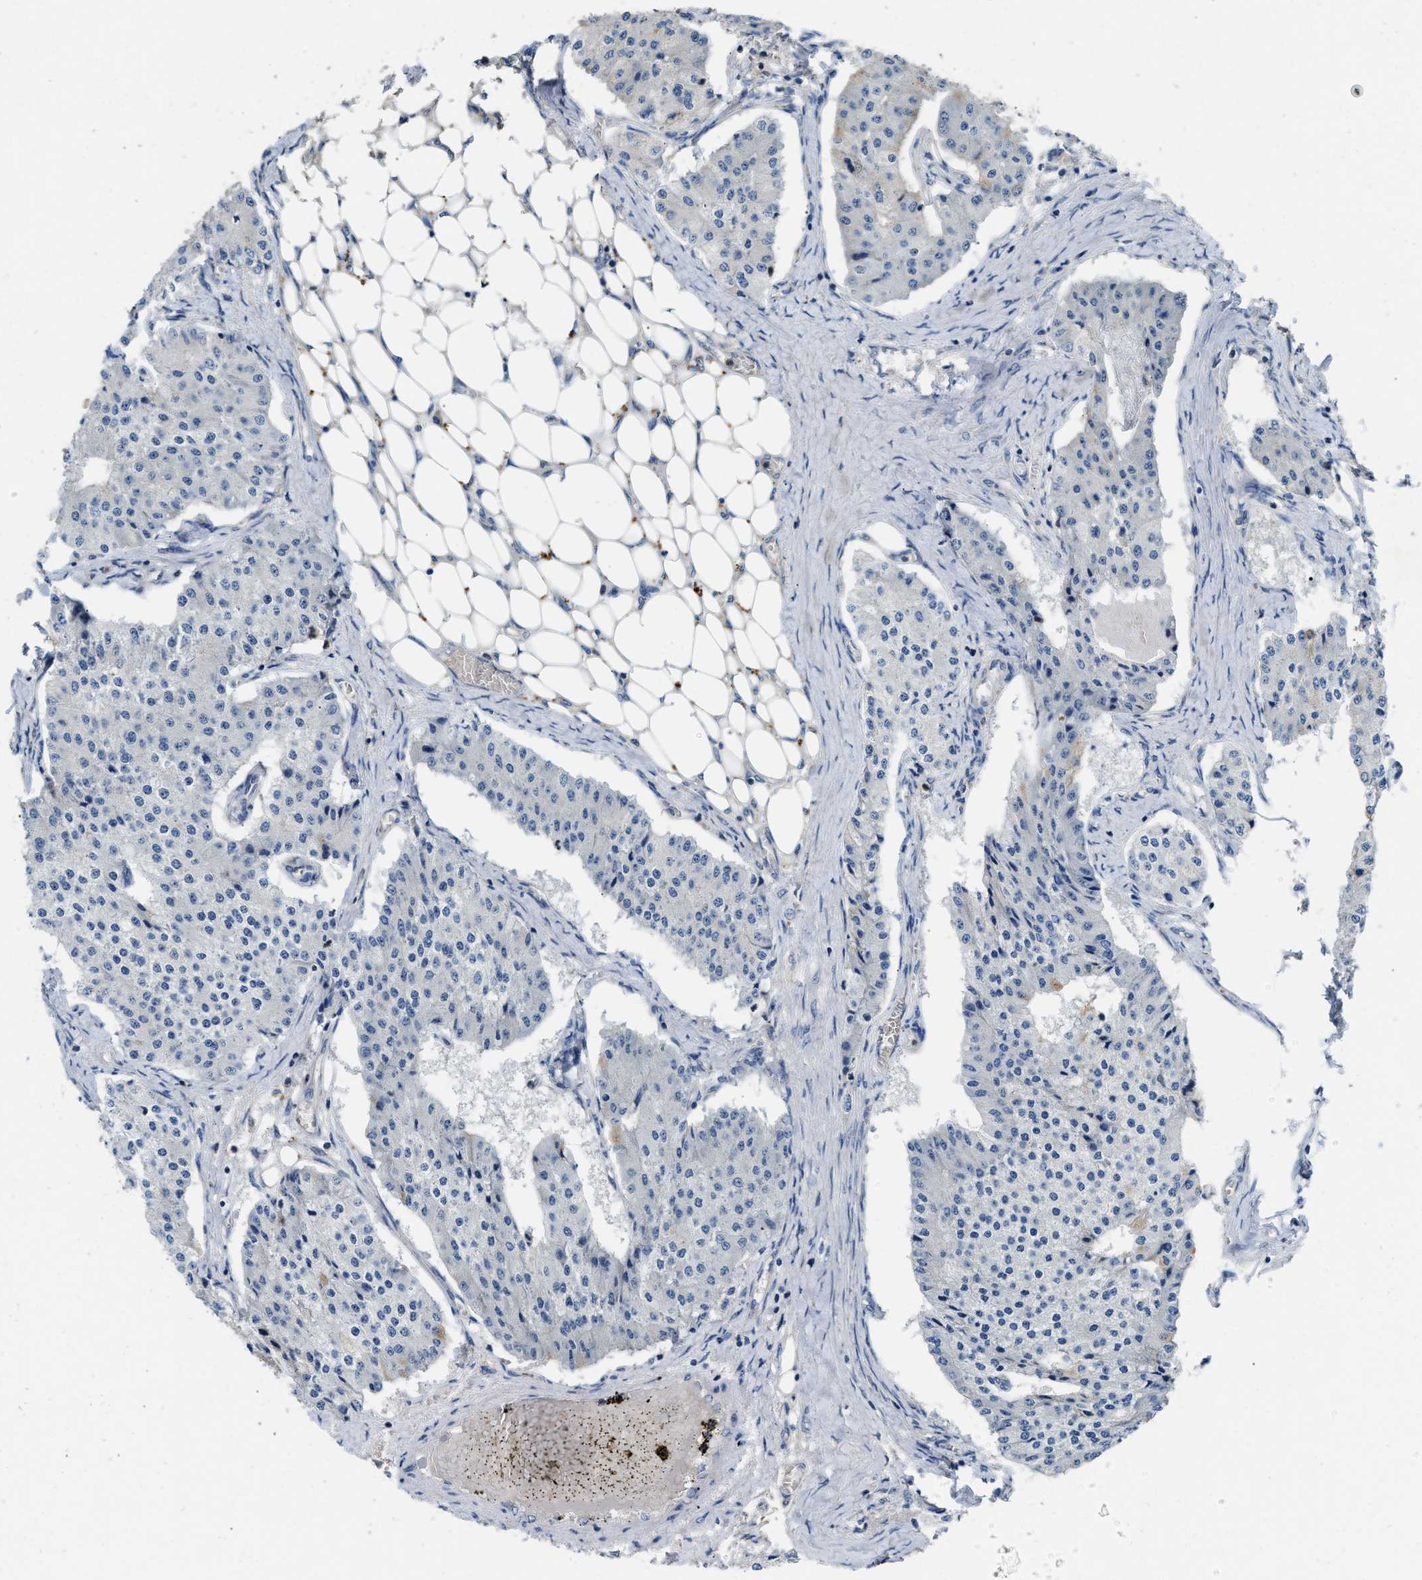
{"staining": {"intensity": "negative", "quantity": "none", "location": "none"}, "tissue": "carcinoid", "cell_type": "Tumor cells", "image_type": "cancer", "snomed": [{"axis": "morphology", "description": "Carcinoid, malignant, NOS"}, {"axis": "topography", "description": "Colon"}], "caption": "This image is of malignant carcinoid stained with immunohistochemistry to label a protein in brown with the nuclei are counter-stained blue. There is no expression in tumor cells.", "gene": "OSTF1", "patient": {"sex": "female", "age": 52}}